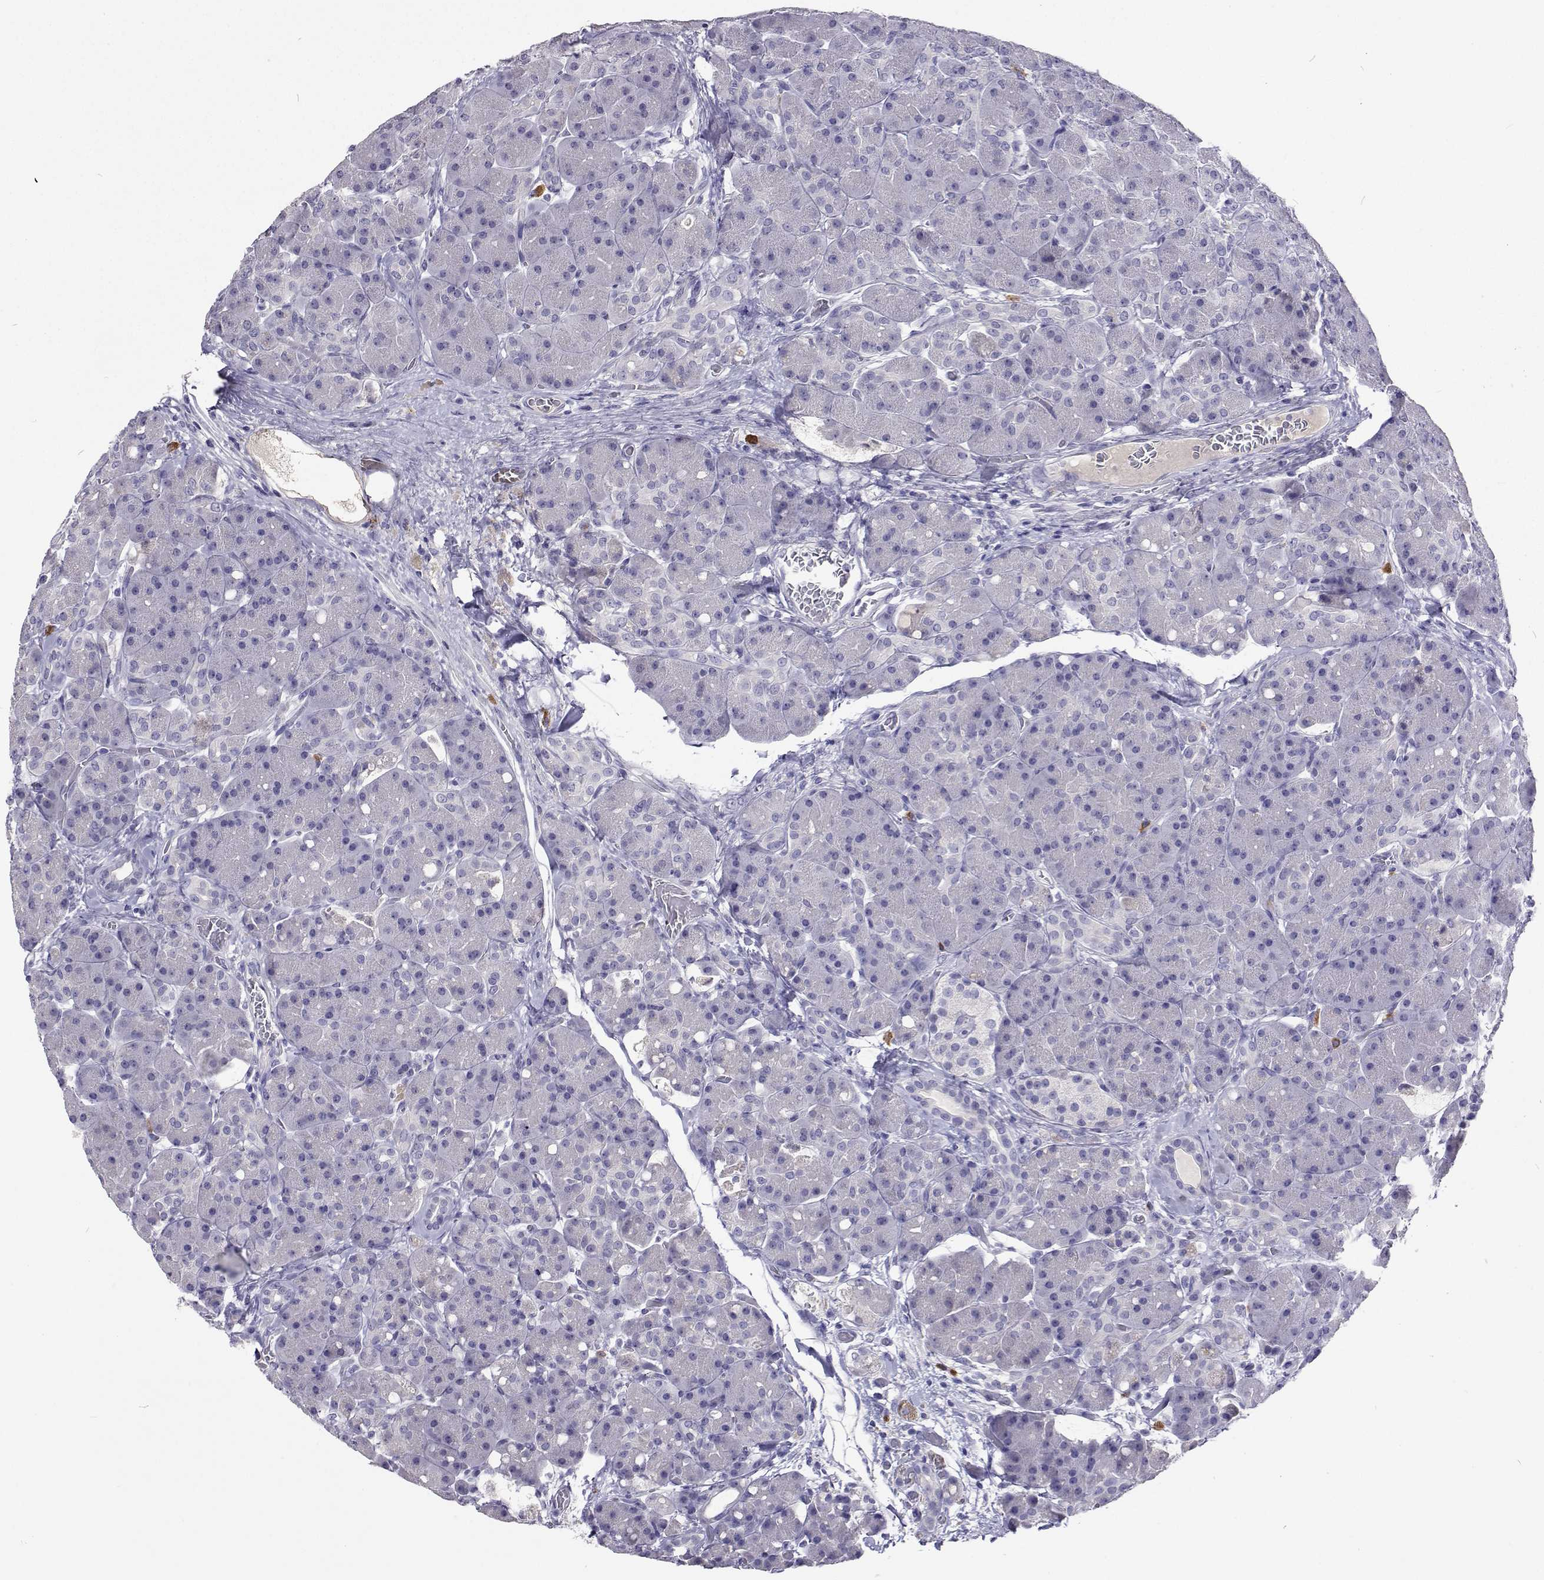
{"staining": {"intensity": "negative", "quantity": "none", "location": "none"}, "tissue": "pancreas", "cell_type": "Exocrine glandular cells", "image_type": "normal", "snomed": [{"axis": "morphology", "description": "Normal tissue, NOS"}, {"axis": "topography", "description": "Pancreas"}], "caption": "Immunohistochemical staining of unremarkable human pancreas demonstrates no significant positivity in exocrine glandular cells.", "gene": "CFAP44", "patient": {"sex": "male", "age": 55}}